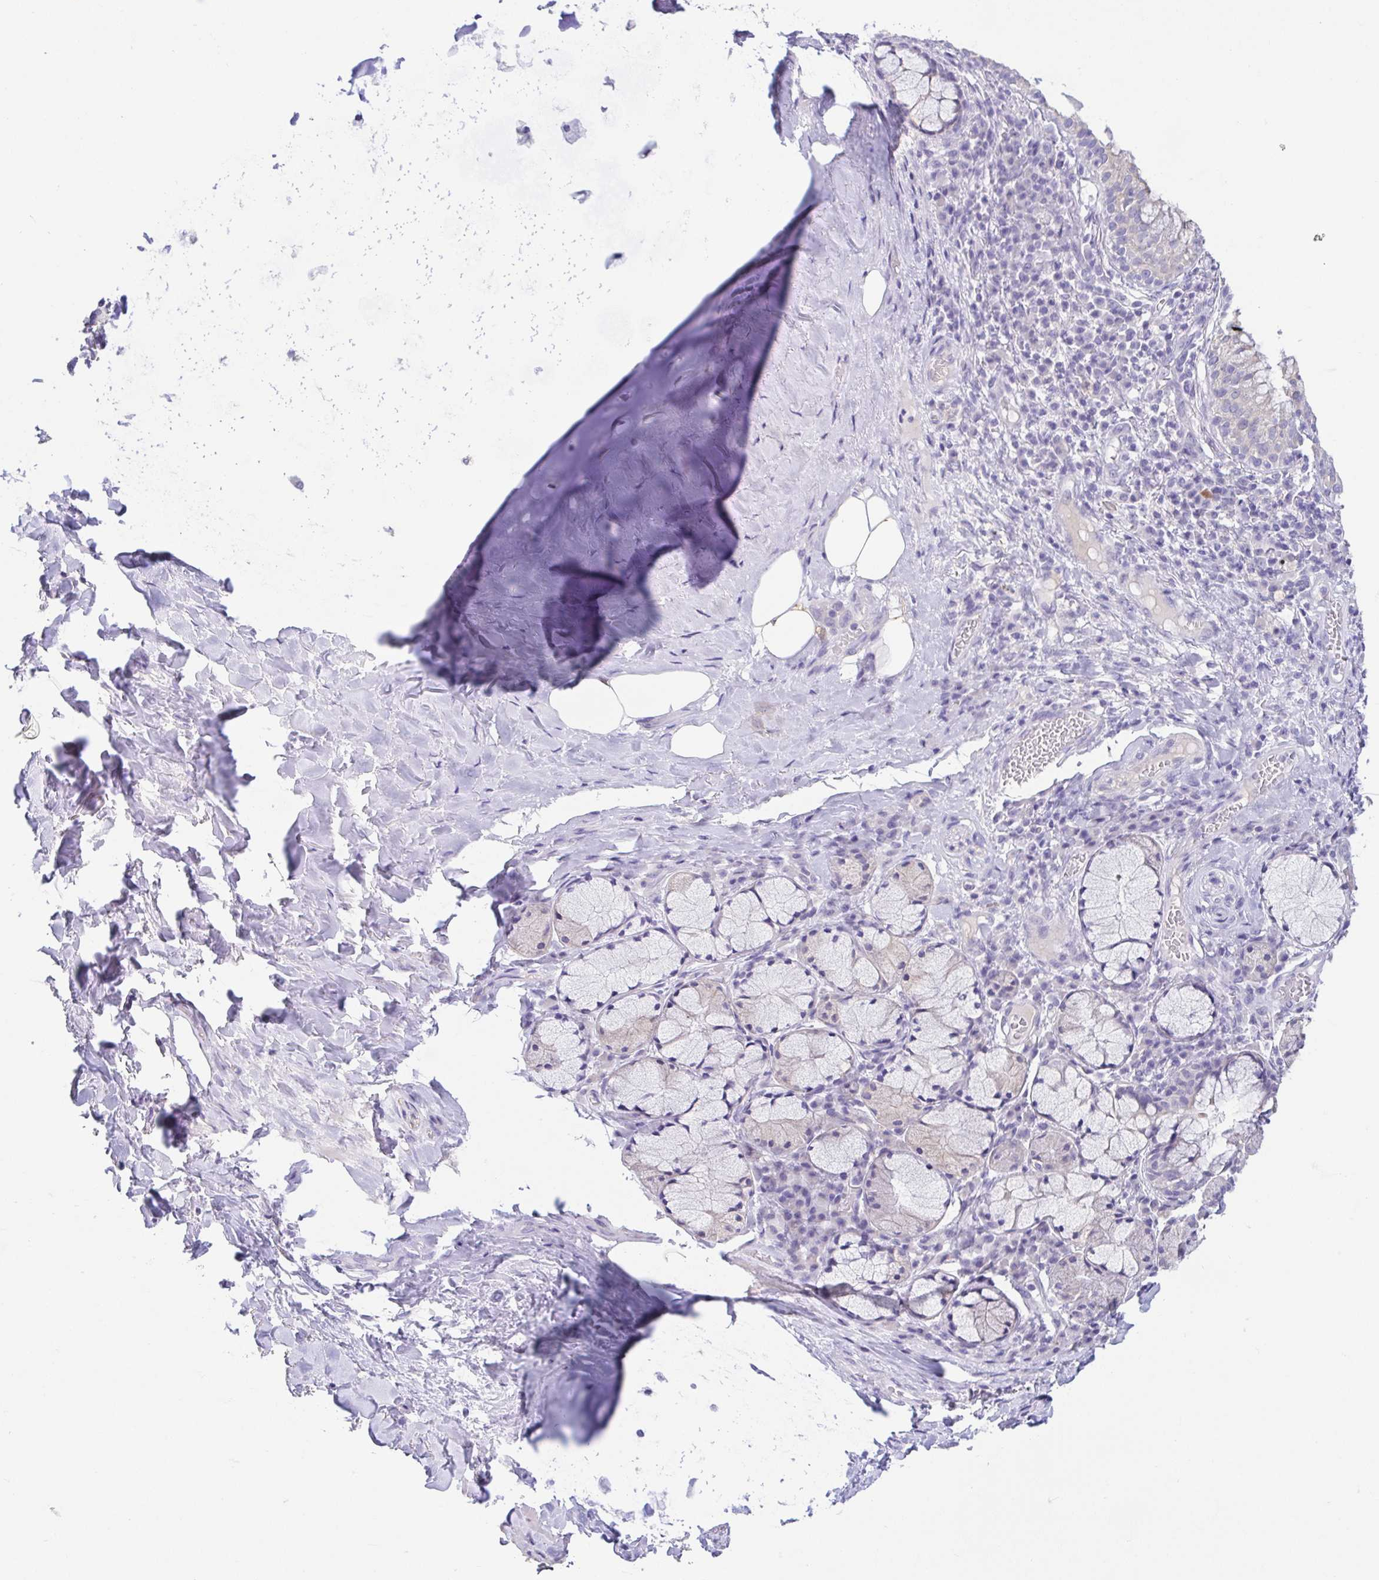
{"staining": {"intensity": "negative", "quantity": "none", "location": "none"}, "tissue": "soft tissue", "cell_type": "Chondrocytes", "image_type": "normal", "snomed": [{"axis": "morphology", "description": "Normal tissue, NOS"}, {"axis": "topography", "description": "Cartilage tissue"}, {"axis": "topography", "description": "Bronchus"}], "caption": "Immunohistochemistry micrograph of unremarkable human soft tissue stained for a protein (brown), which shows no positivity in chondrocytes.", "gene": "FABP3", "patient": {"sex": "male", "age": 56}}